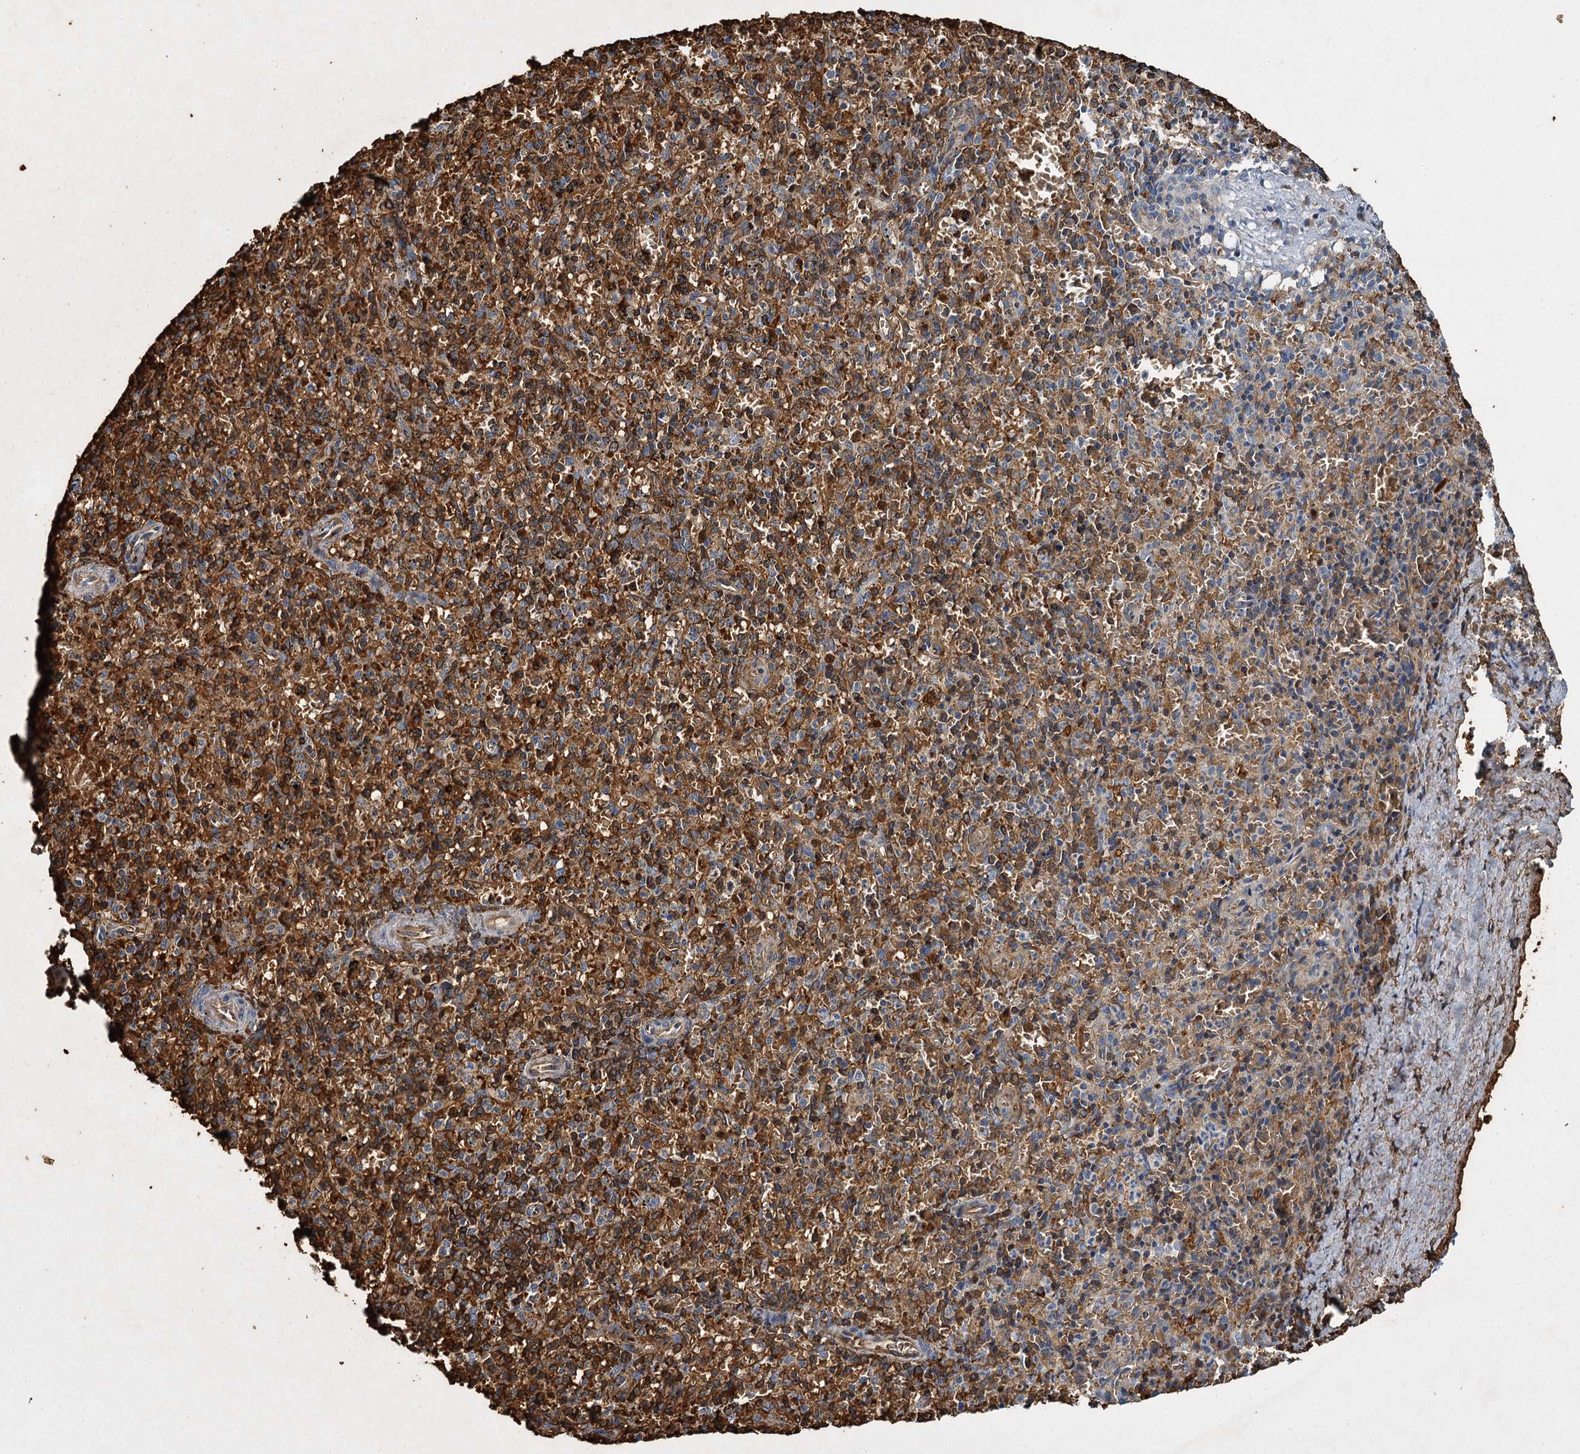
{"staining": {"intensity": "strong", "quantity": ">75%", "location": "cytoplasmic/membranous"}, "tissue": "spleen", "cell_type": "Cells in red pulp", "image_type": "normal", "snomed": [{"axis": "morphology", "description": "Normal tissue, NOS"}, {"axis": "topography", "description": "Spleen"}], "caption": "Immunohistochemistry (IHC) micrograph of benign spleen stained for a protein (brown), which displays high levels of strong cytoplasmic/membranous positivity in approximately >75% of cells in red pulp.", "gene": "BCS1L", "patient": {"sex": "male", "age": 72}}